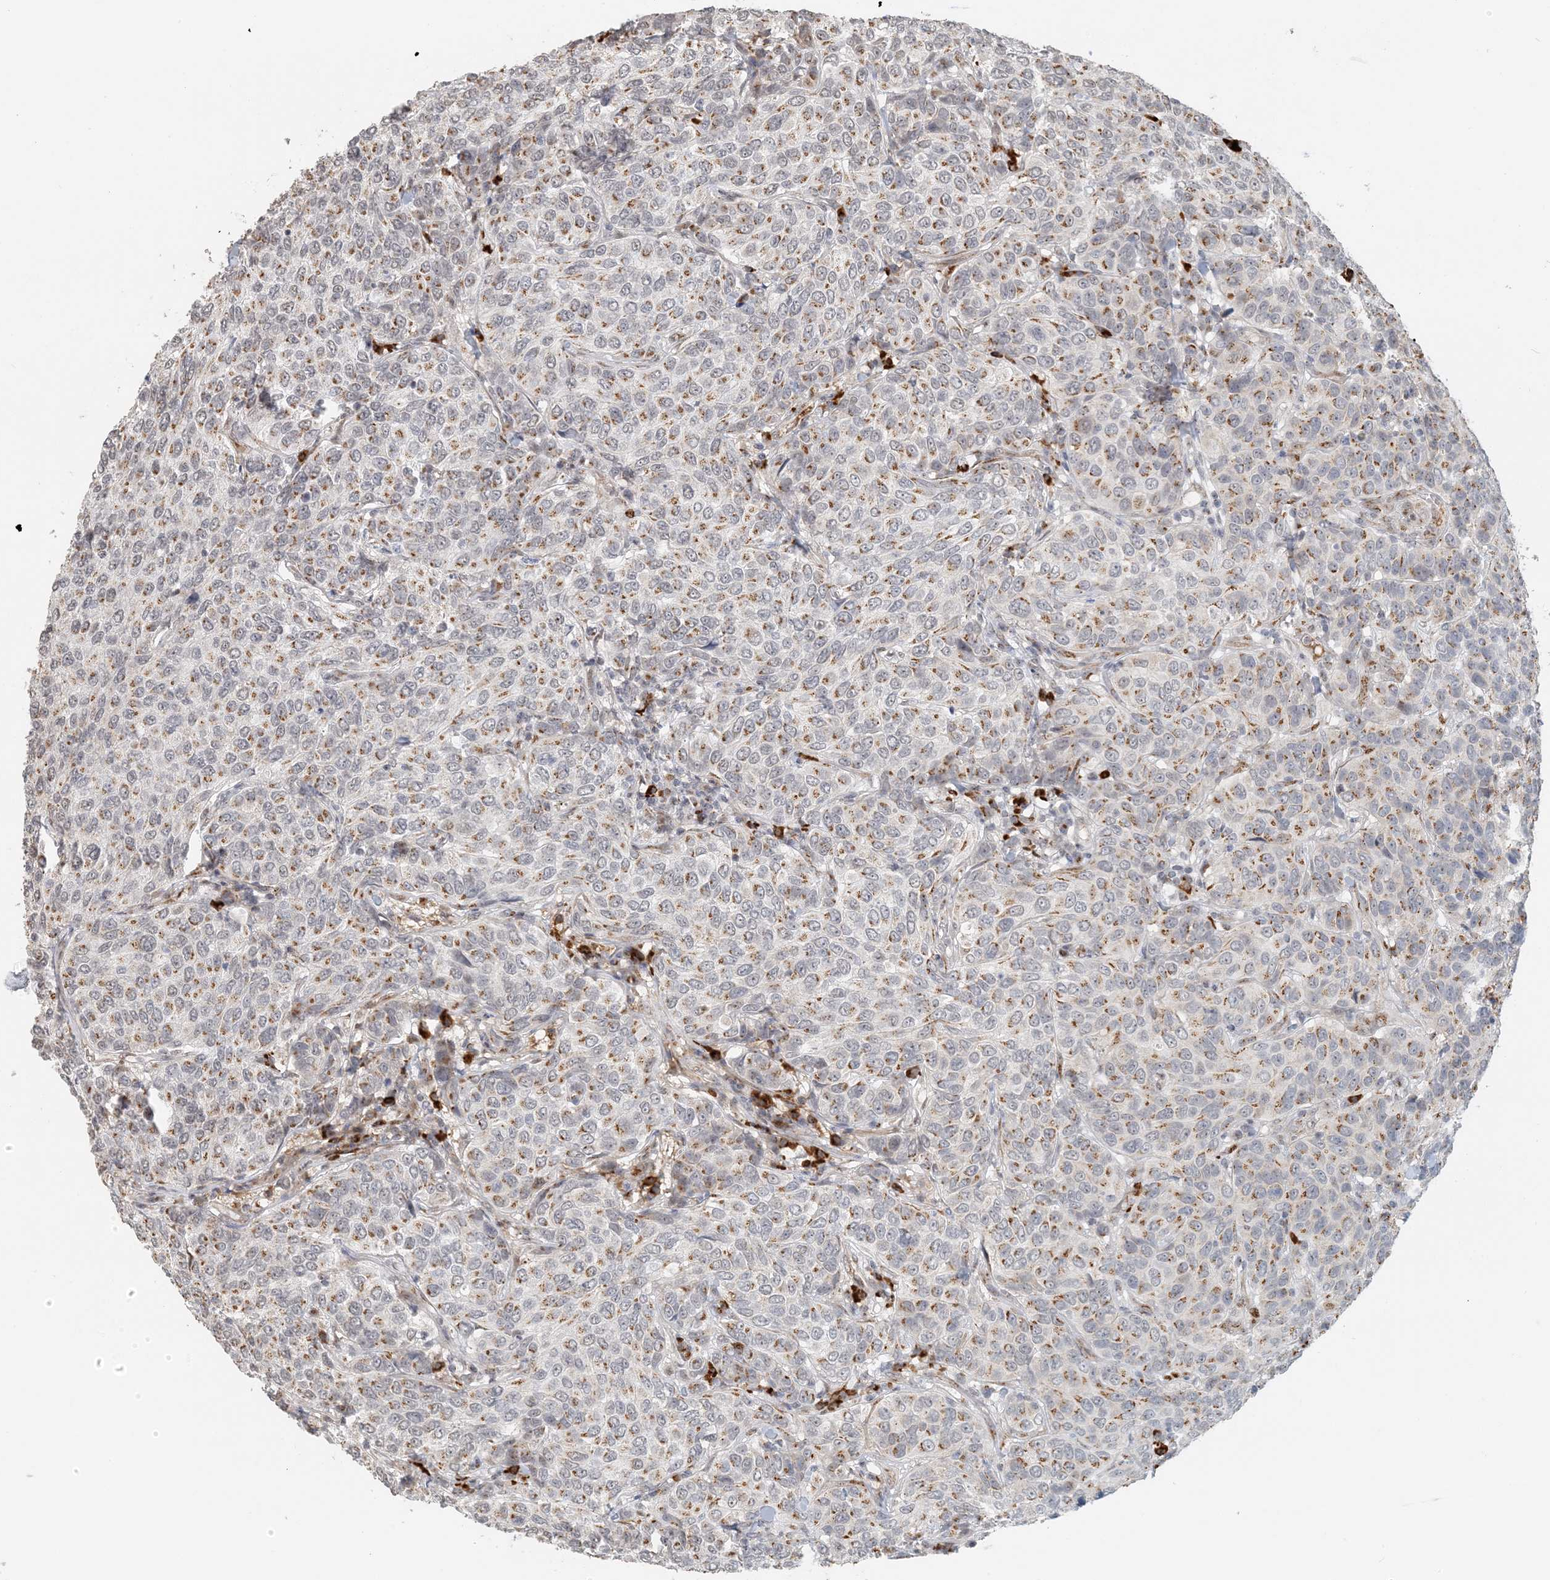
{"staining": {"intensity": "moderate", "quantity": ">75%", "location": "cytoplasmic/membranous"}, "tissue": "breast cancer", "cell_type": "Tumor cells", "image_type": "cancer", "snomed": [{"axis": "morphology", "description": "Duct carcinoma"}, {"axis": "topography", "description": "Breast"}], "caption": "Breast cancer (intraductal carcinoma) tissue exhibits moderate cytoplasmic/membranous positivity in approximately >75% of tumor cells, visualized by immunohistochemistry.", "gene": "ZCCHC4", "patient": {"sex": "female", "age": 55}}